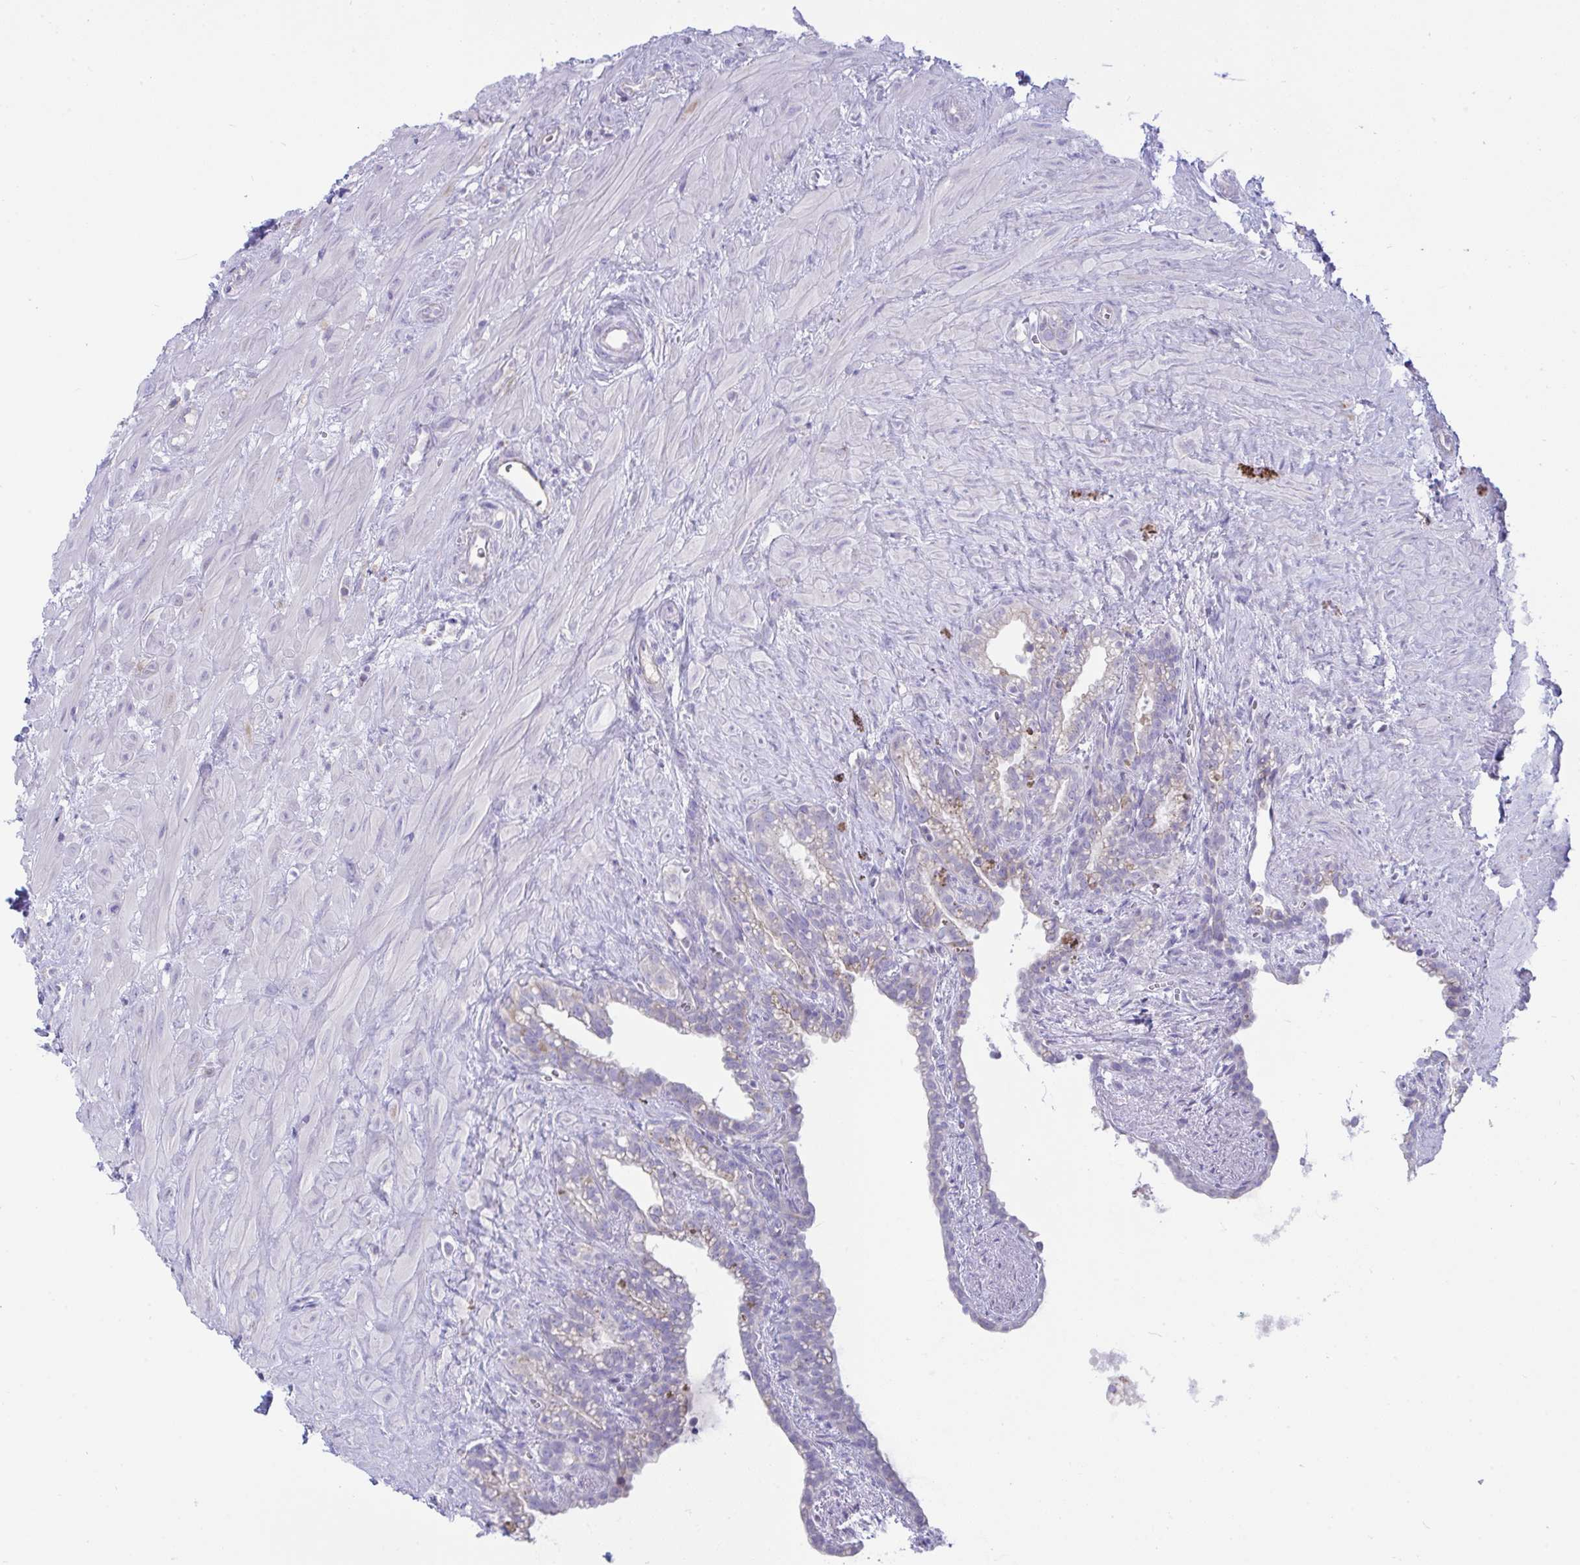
{"staining": {"intensity": "weak", "quantity": "<25%", "location": "cytoplasmic/membranous"}, "tissue": "seminal vesicle", "cell_type": "Glandular cells", "image_type": "normal", "snomed": [{"axis": "morphology", "description": "Normal tissue, NOS"}, {"axis": "topography", "description": "Seminal veicle"}], "caption": "Immunohistochemical staining of normal seminal vesicle displays no significant positivity in glandular cells. (Immunohistochemistry (ihc), brightfield microscopy, high magnification).", "gene": "PLA2G12B", "patient": {"sex": "male", "age": 76}}